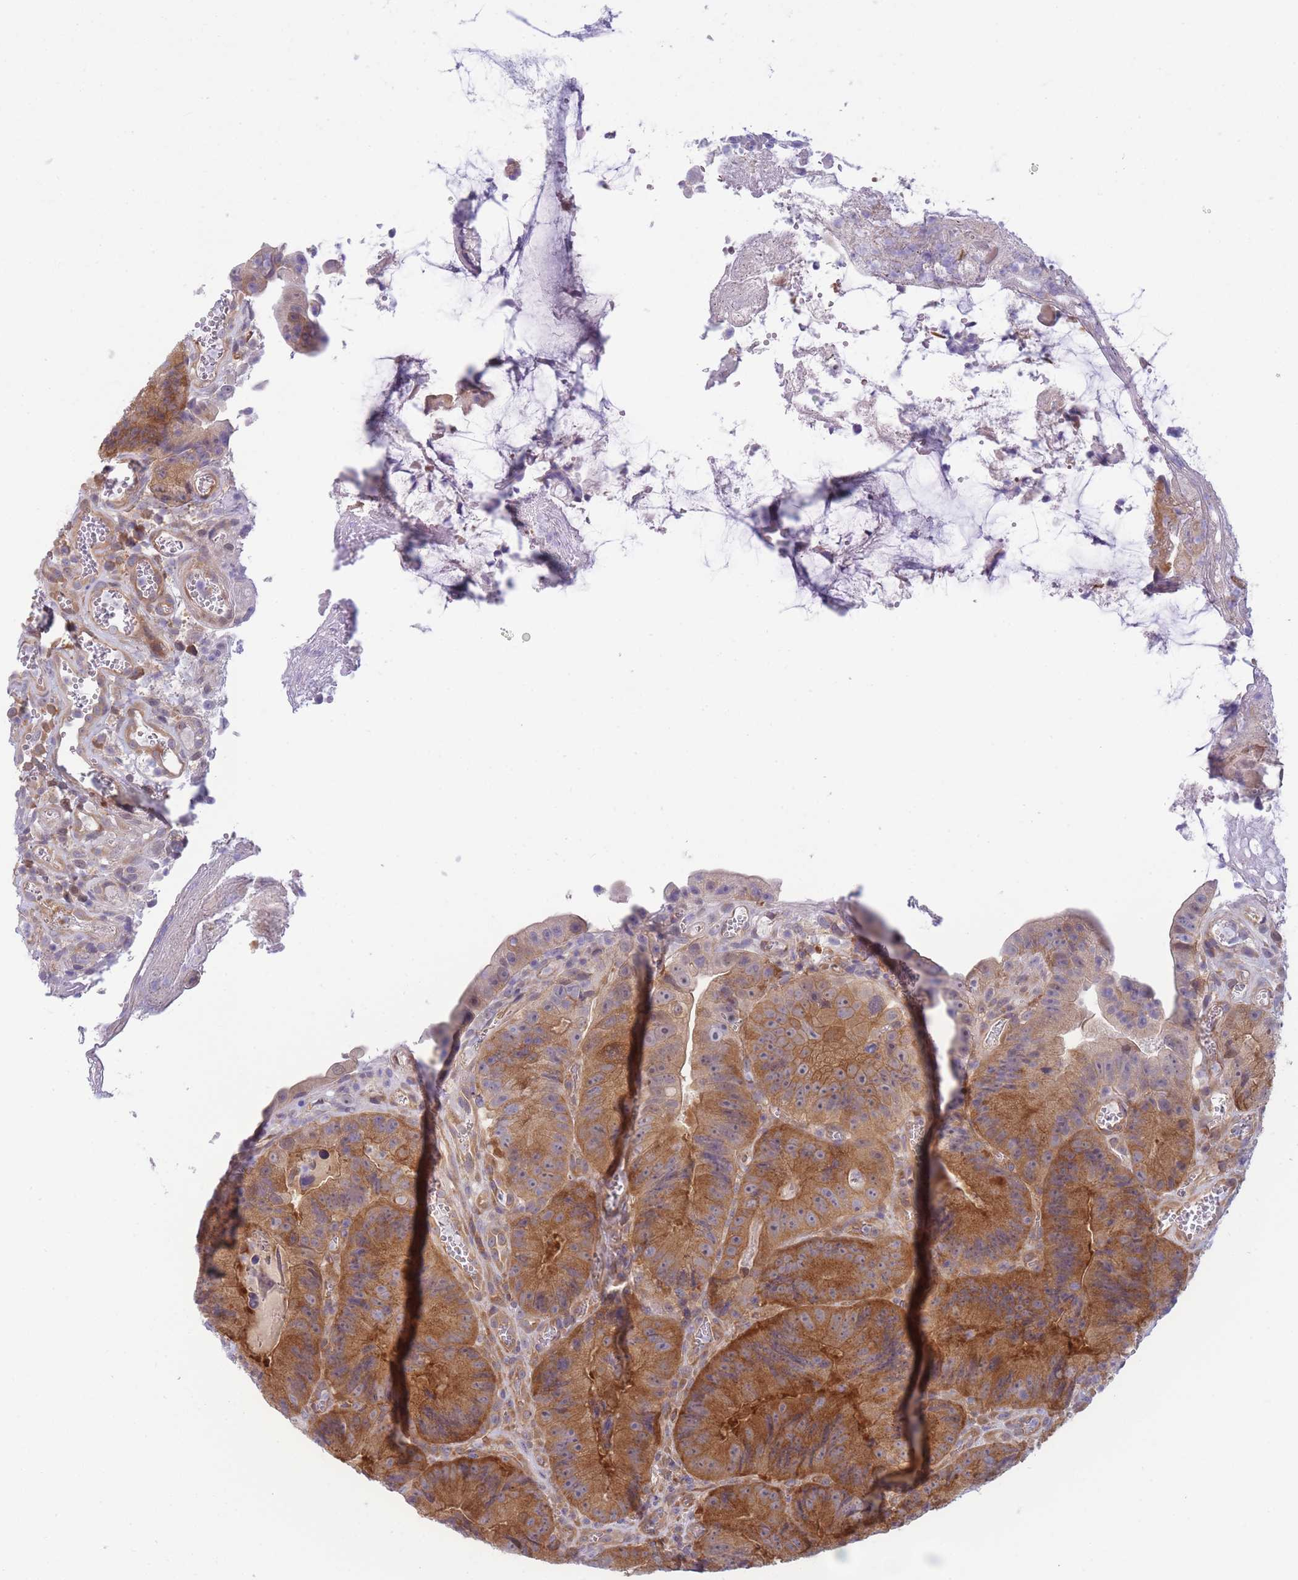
{"staining": {"intensity": "moderate", "quantity": ">75%", "location": "cytoplasmic/membranous"}, "tissue": "colorectal cancer", "cell_type": "Tumor cells", "image_type": "cancer", "snomed": [{"axis": "morphology", "description": "Adenocarcinoma, NOS"}, {"axis": "topography", "description": "Colon"}], "caption": "An image of colorectal cancer (adenocarcinoma) stained for a protein shows moderate cytoplasmic/membranous brown staining in tumor cells. The staining was performed using DAB (3,3'-diaminobenzidine) to visualize the protein expression in brown, while the nuclei were stained in blue with hematoxylin (Magnification: 20x).", "gene": "PFDN6", "patient": {"sex": "female", "age": 86}}